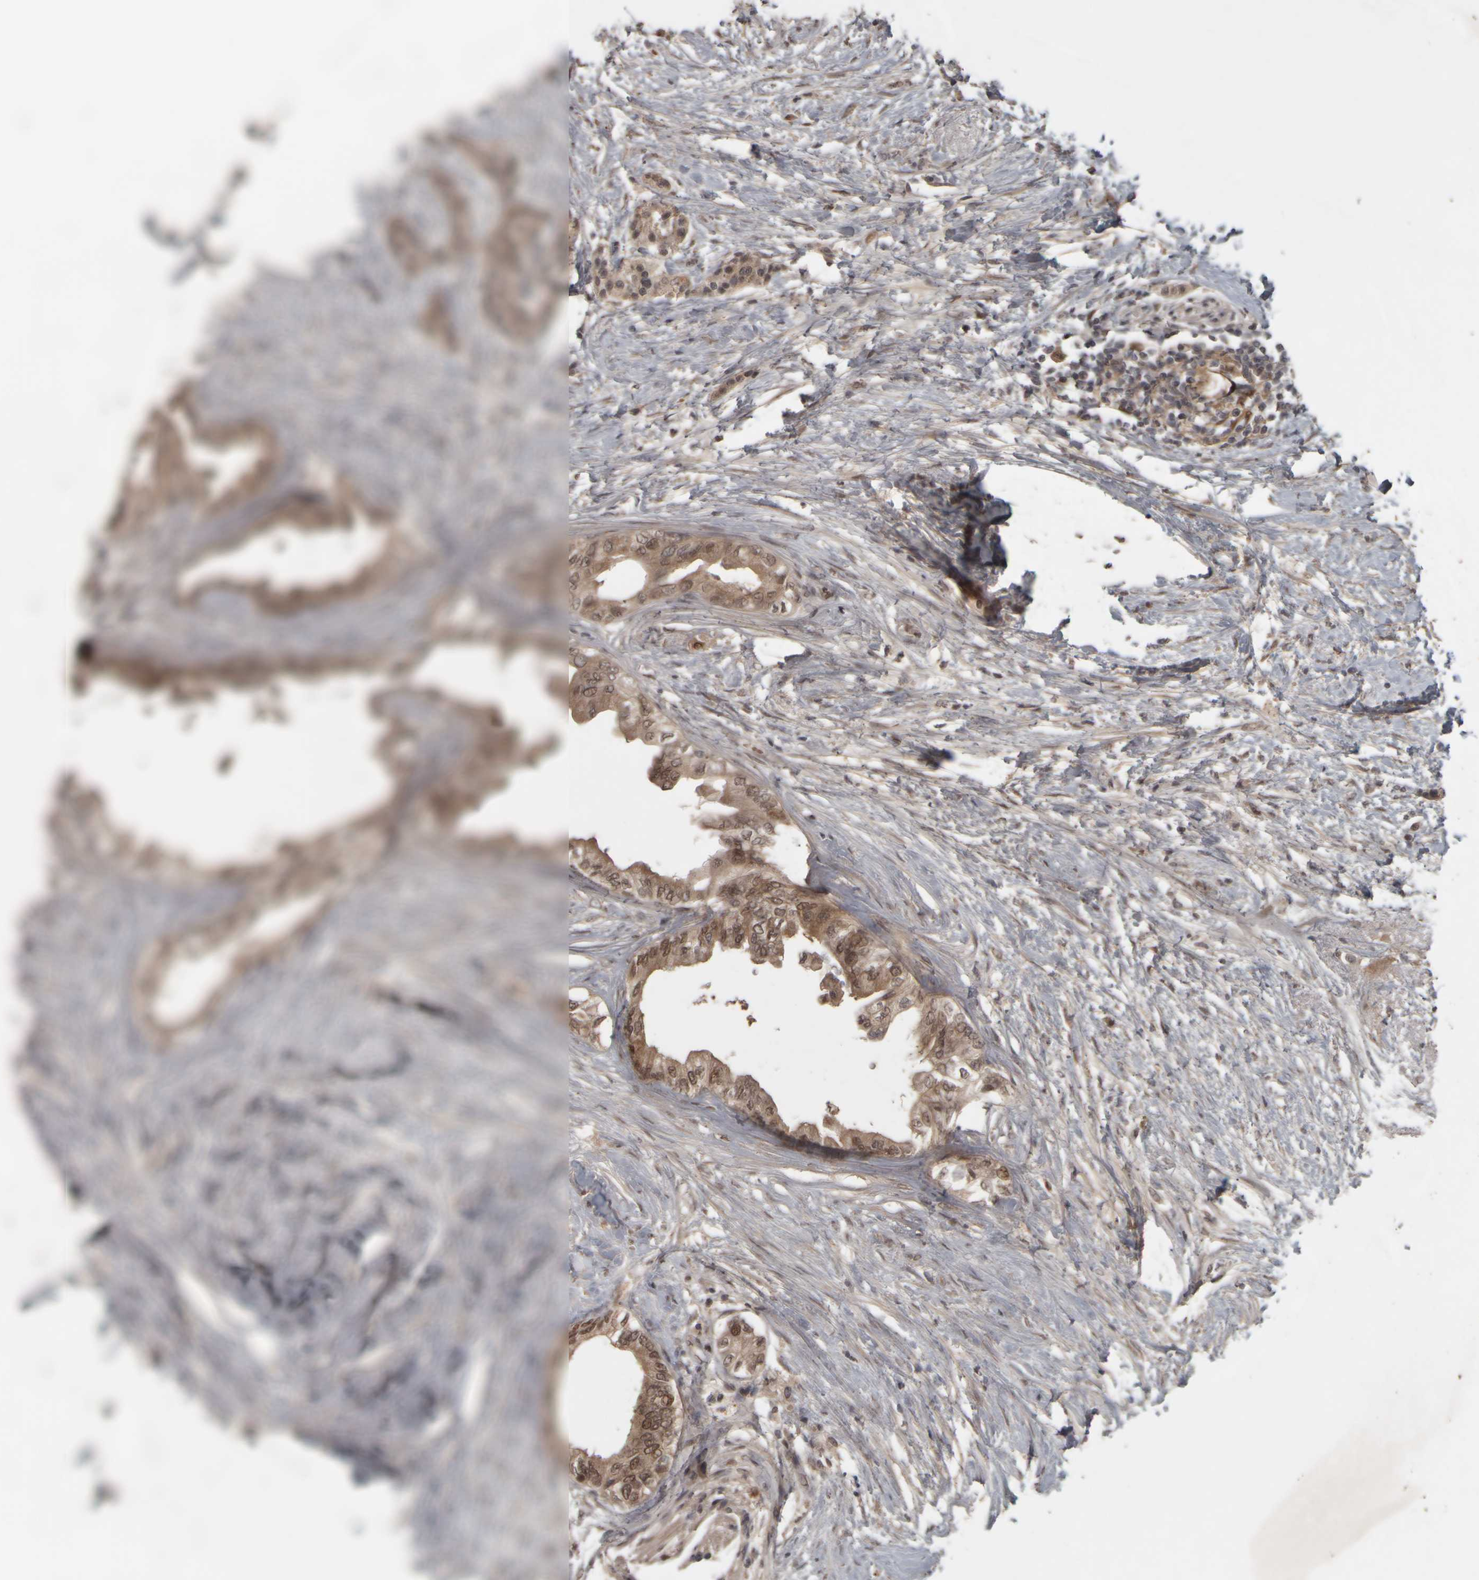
{"staining": {"intensity": "moderate", "quantity": ">75%", "location": "cytoplasmic/membranous,nuclear"}, "tissue": "pancreatic cancer", "cell_type": "Tumor cells", "image_type": "cancer", "snomed": [{"axis": "morphology", "description": "Normal tissue, NOS"}, {"axis": "morphology", "description": "Adenocarcinoma, NOS"}, {"axis": "topography", "description": "Pancreas"}, {"axis": "topography", "description": "Duodenum"}], "caption": "Tumor cells display moderate cytoplasmic/membranous and nuclear staining in about >75% of cells in pancreatic cancer (adenocarcinoma).", "gene": "ACO1", "patient": {"sex": "female", "age": 60}}